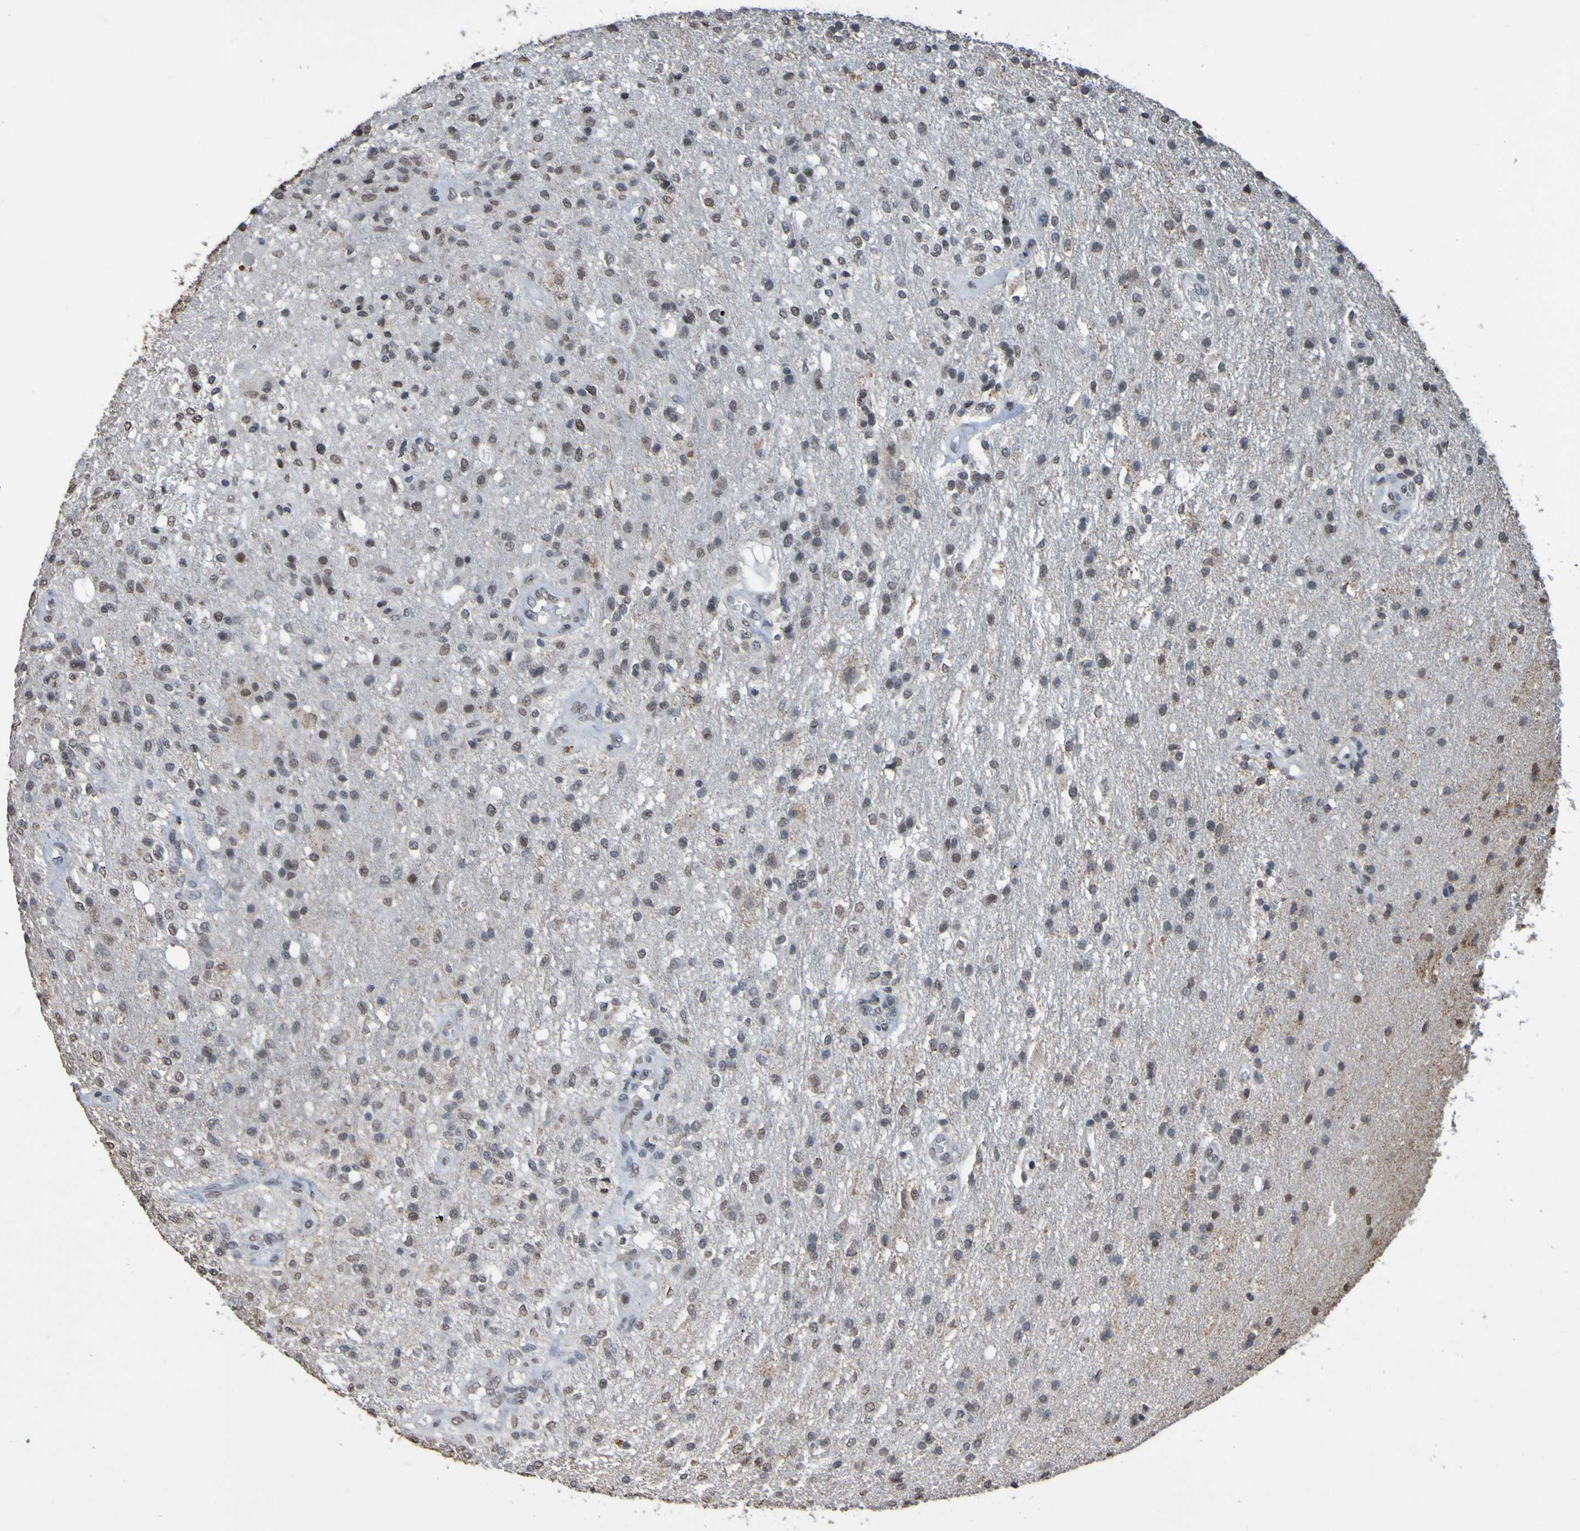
{"staining": {"intensity": "negative", "quantity": "none", "location": "none"}, "tissue": "glioma", "cell_type": "Tumor cells", "image_type": "cancer", "snomed": [{"axis": "morphology", "description": "Normal tissue, NOS"}, {"axis": "morphology", "description": "Glioma, malignant, High grade"}, {"axis": "topography", "description": "Cerebral cortex"}], "caption": "DAB (3,3'-diaminobenzidine) immunohistochemical staining of human glioma shows no significant expression in tumor cells.", "gene": "ALKBH2", "patient": {"sex": "male", "age": 77}}